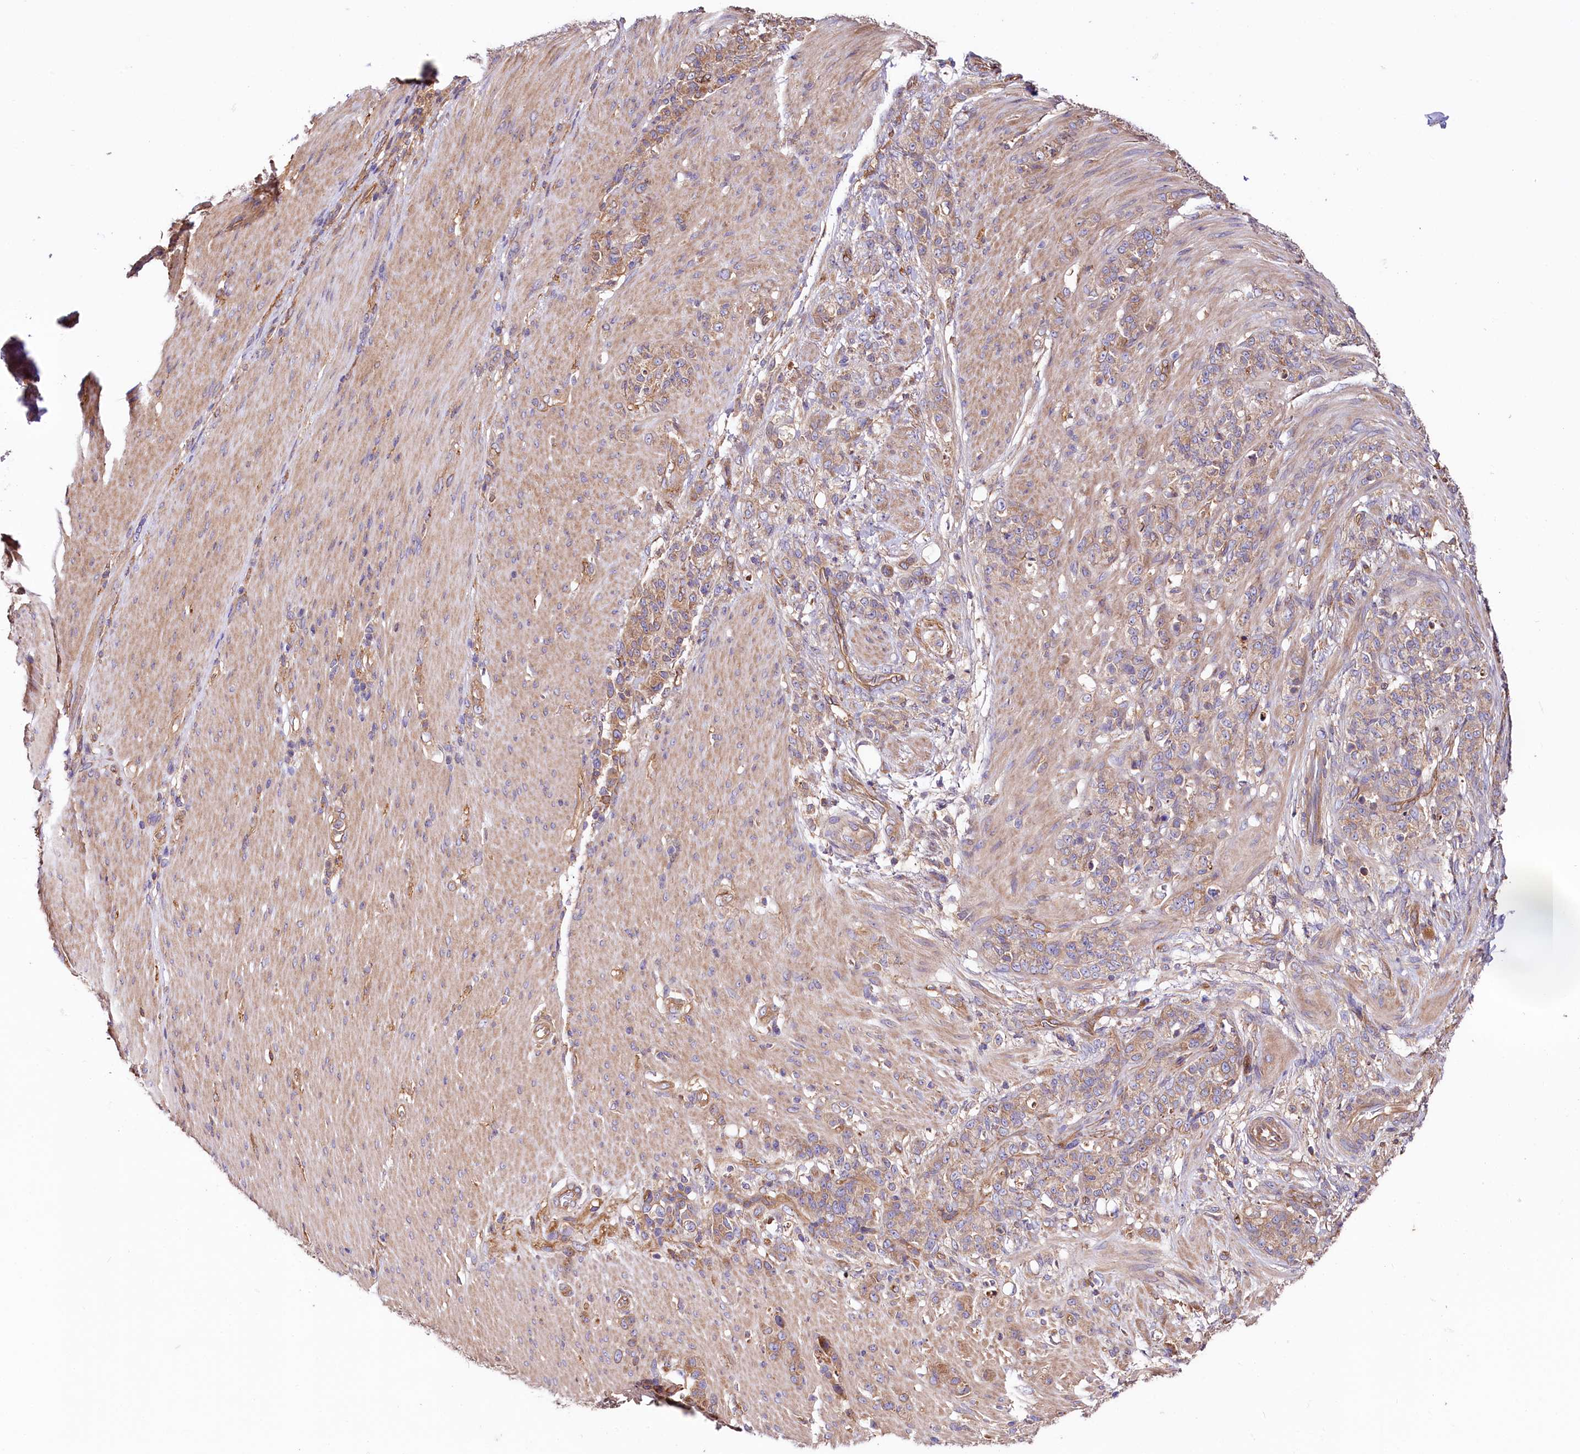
{"staining": {"intensity": "moderate", "quantity": "<25%", "location": "cytoplasmic/membranous"}, "tissue": "stomach cancer", "cell_type": "Tumor cells", "image_type": "cancer", "snomed": [{"axis": "morphology", "description": "Adenocarcinoma, NOS"}, {"axis": "topography", "description": "Stomach"}], "caption": "Protein staining of stomach cancer (adenocarcinoma) tissue reveals moderate cytoplasmic/membranous expression in approximately <25% of tumor cells.", "gene": "CEP295", "patient": {"sex": "female", "age": 79}}